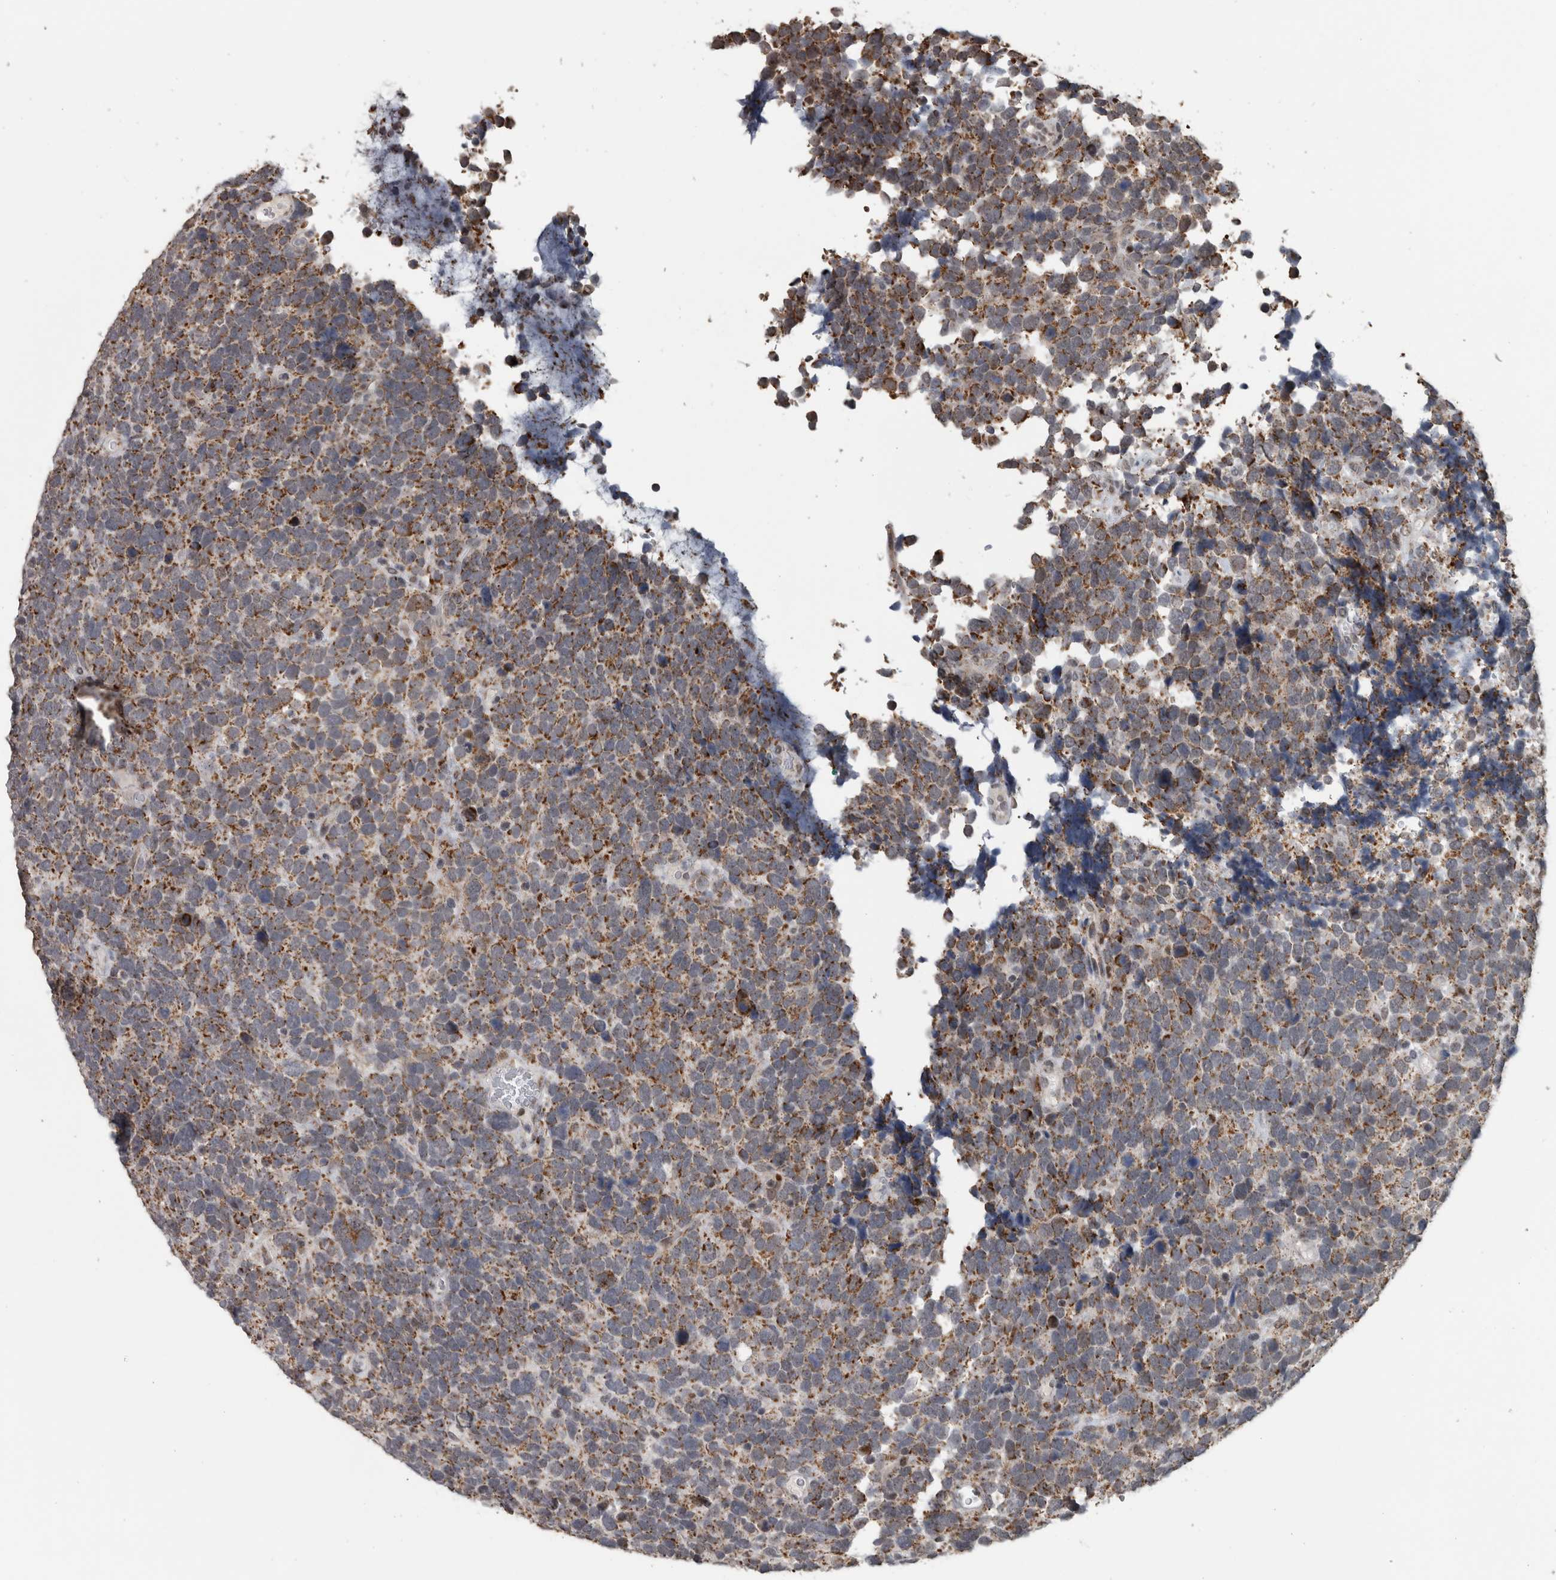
{"staining": {"intensity": "strong", "quantity": ">75%", "location": "cytoplasmic/membranous"}, "tissue": "urothelial cancer", "cell_type": "Tumor cells", "image_type": "cancer", "snomed": [{"axis": "morphology", "description": "Urothelial carcinoma, High grade"}, {"axis": "topography", "description": "Urinary bladder"}], "caption": "Immunohistochemistry (IHC) of high-grade urothelial carcinoma displays high levels of strong cytoplasmic/membranous staining in about >75% of tumor cells.", "gene": "OR2K2", "patient": {"sex": "female", "age": 82}}